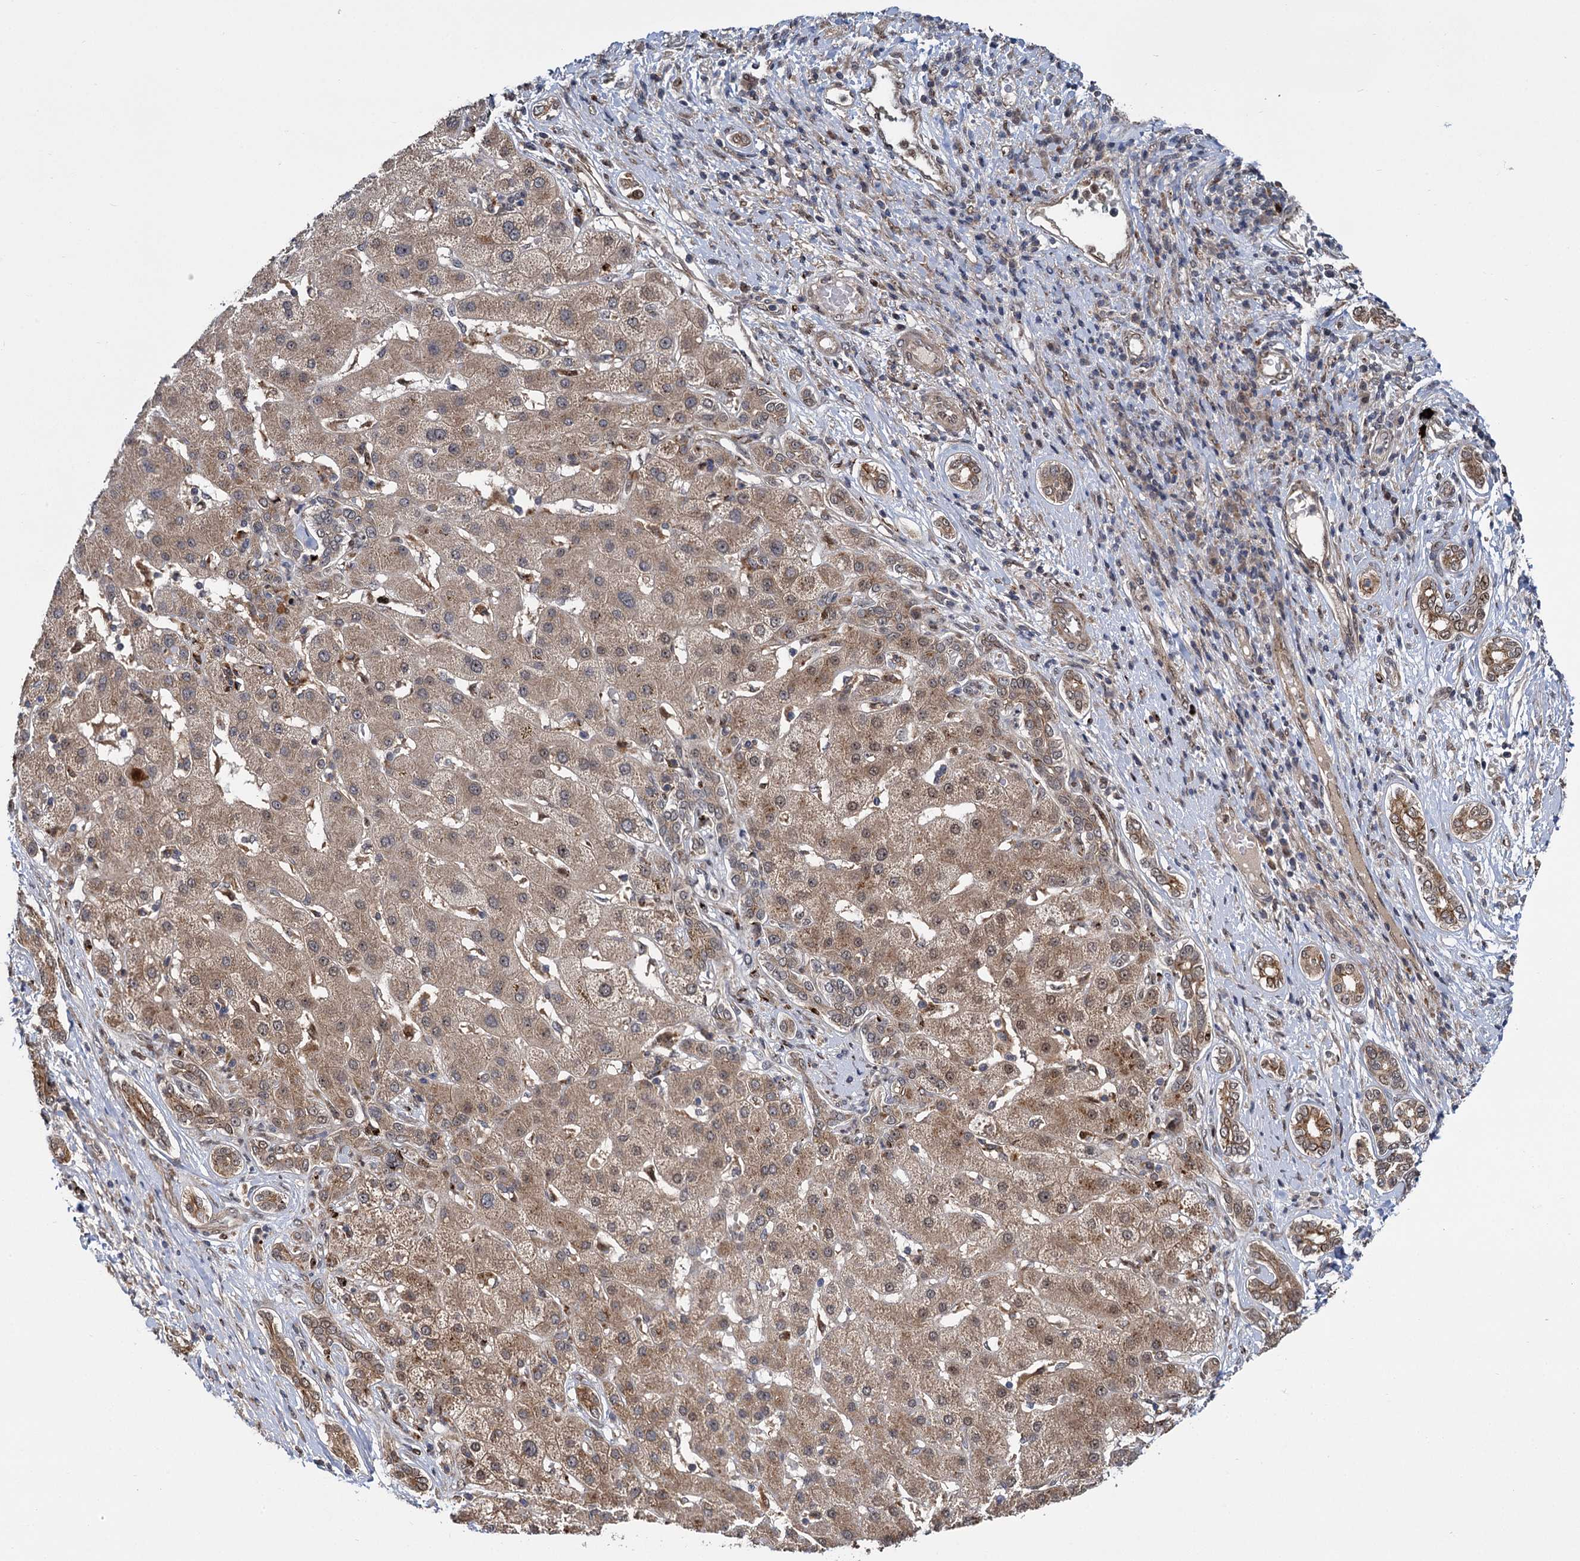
{"staining": {"intensity": "moderate", "quantity": ">75%", "location": "cytoplasmic/membranous,nuclear"}, "tissue": "liver cancer", "cell_type": "Tumor cells", "image_type": "cancer", "snomed": [{"axis": "morphology", "description": "Carcinoma, Hepatocellular, NOS"}, {"axis": "topography", "description": "Liver"}], "caption": "Moderate cytoplasmic/membranous and nuclear positivity is present in about >75% of tumor cells in liver cancer (hepatocellular carcinoma).", "gene": "GAL3ST4", "patient": {"sex": "male", "age": 65}}